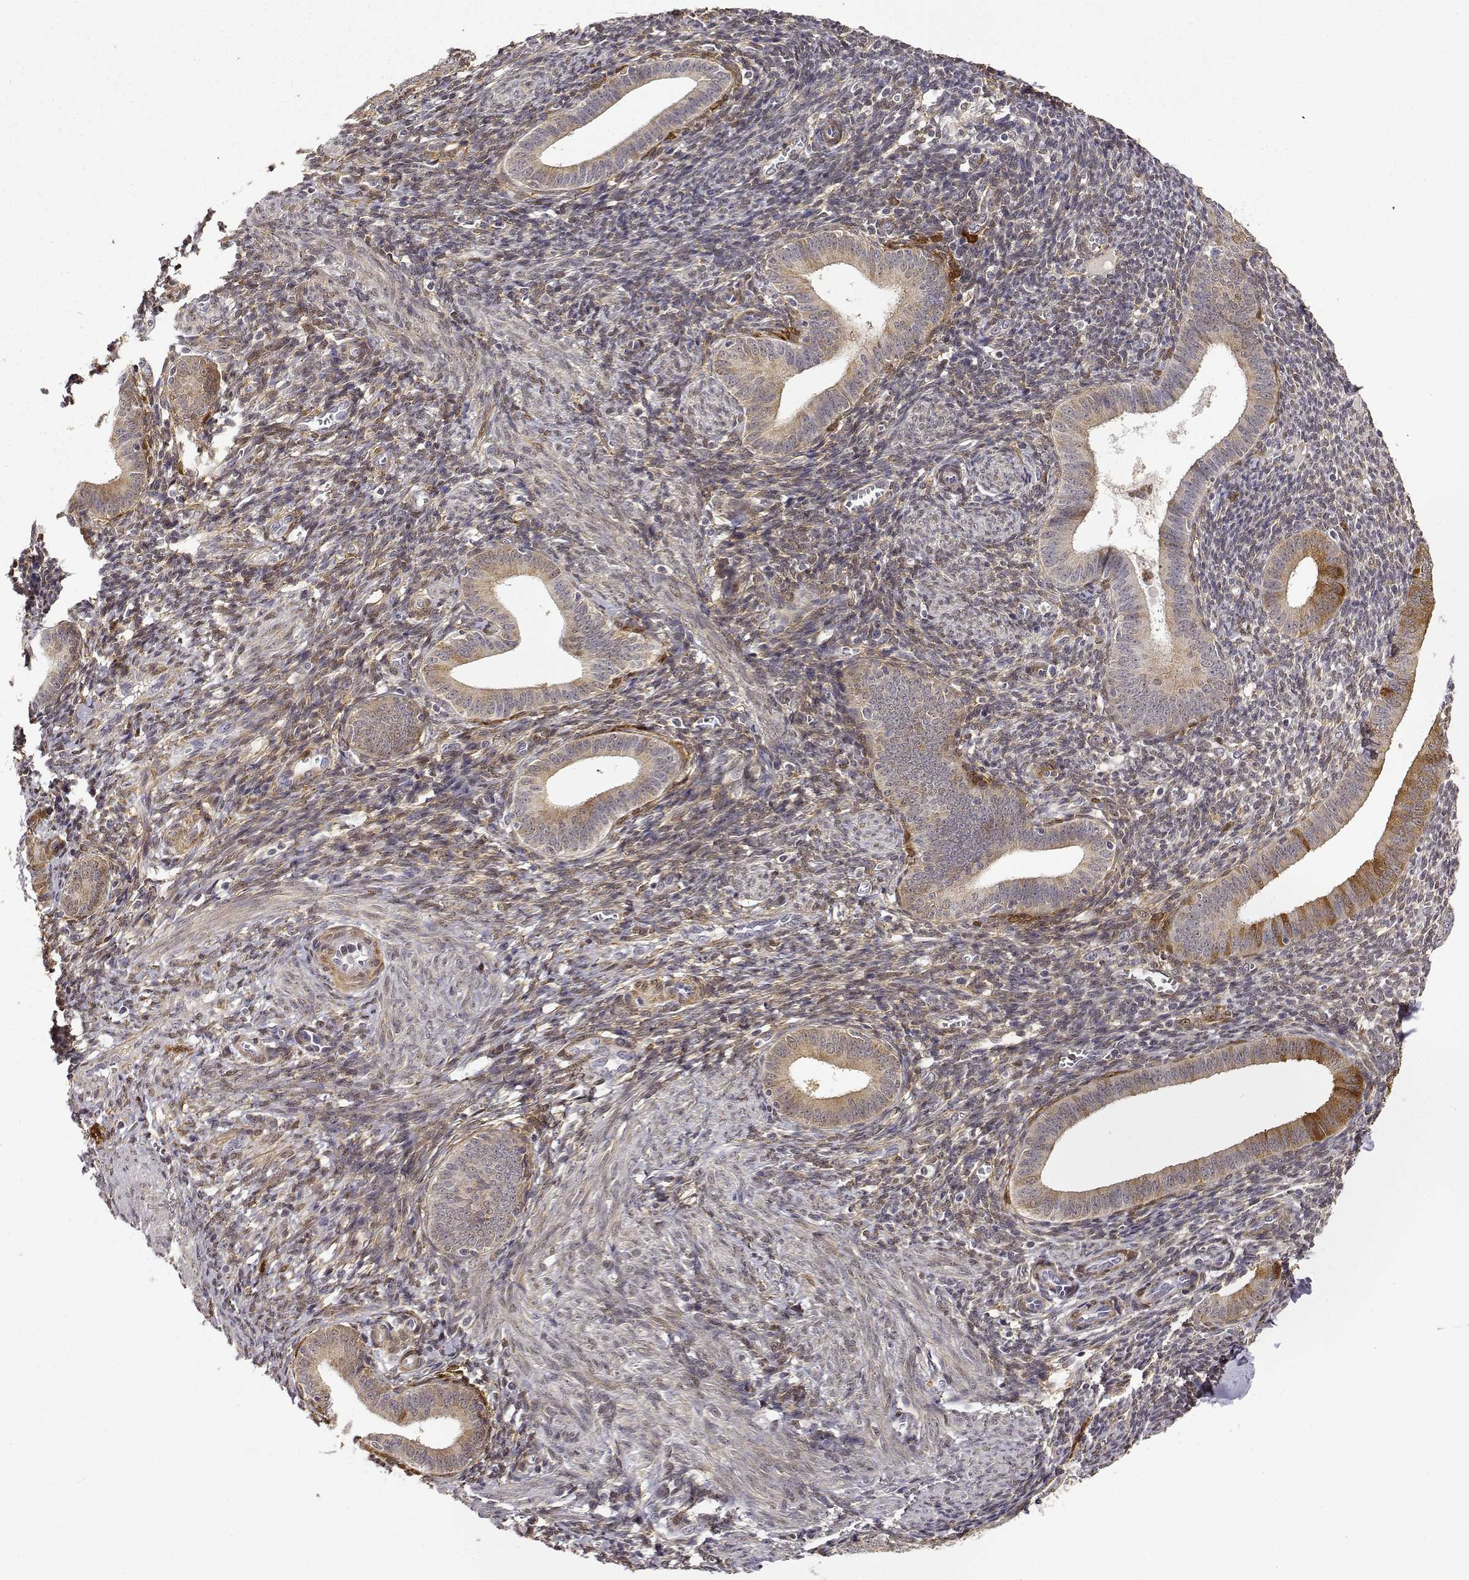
{"staining": {"intensity": "weak", "quantity": "25%-75%", "location": "cytoplasmic/membranous,nuclear"}, "tissue": "endometrium", "cell_type": "Cells in endometrial stroma", "image_type": "normal", "snomed": [{"axis": "morphology", "description": "Normal tissue, NOS"}, {"axis": "topography", "description": "Endometrium"}], "caption": "IHC photomicrograph of normal endometrium stained for a protein (brown), which demonstrates low levels of weak cytoplasmic/membranous,nuclear positivity in approximately 25%-75% of cells in endometrial stroma.", "gene": "PHGDH", "patient": {"sex": "female", "age": 25}}